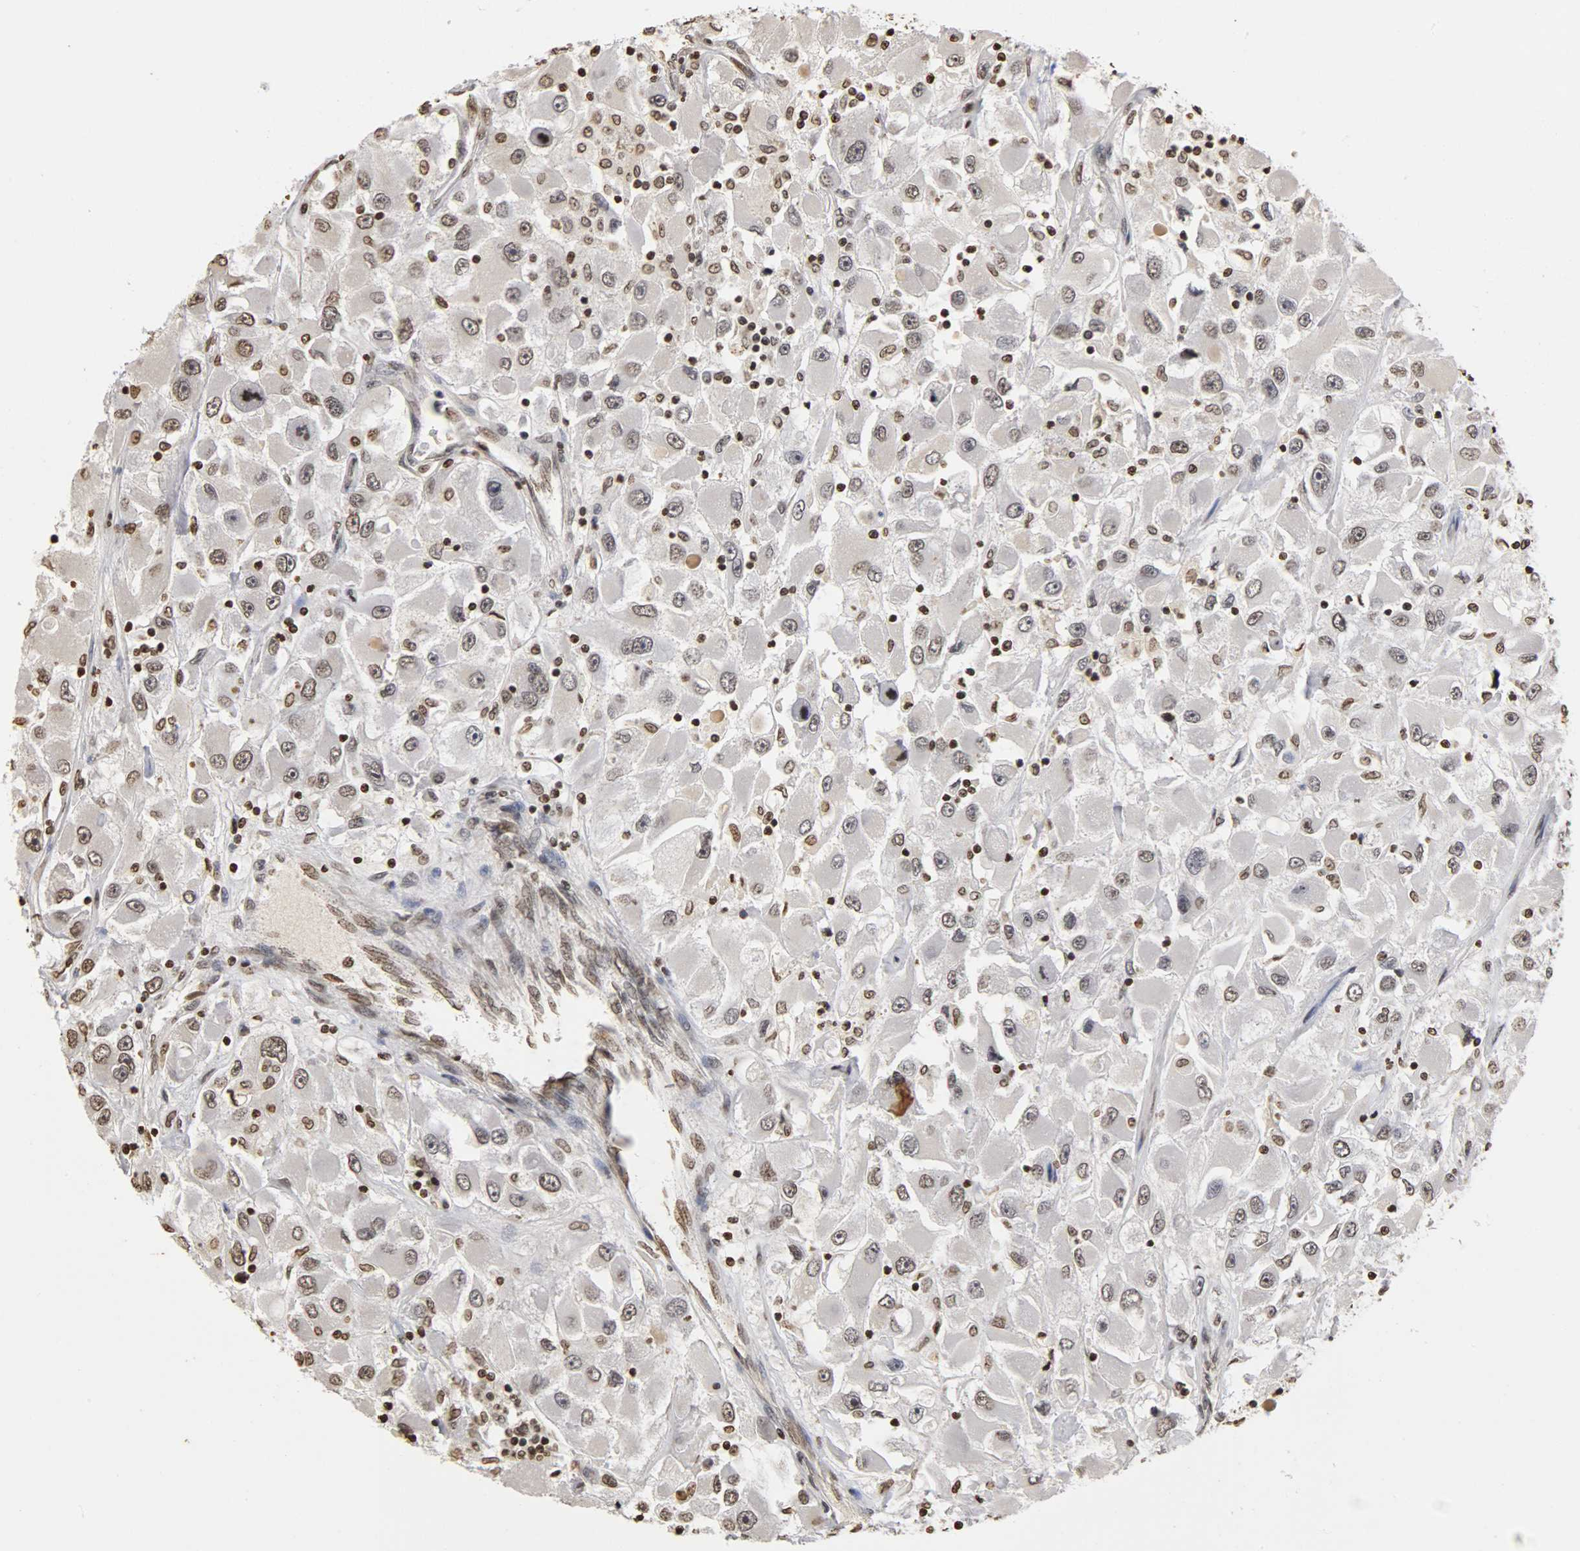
{"staining": {"intensity": "weak", "quantity": "<25%", "location": "nuclear"}, "tissue": "renal cancer", "cell_type": "Tumor cells", "image_type": "cancer", "snomed": [{"axis": "morphology", "description": "Adenocarcinoma, NOS"}, {"axis": "topography", "description": "Kidney"}], "caption": "A micrograph of human renal cancer (adenocarcinoma) is negative for staining in tumor cells. (Stains: DAB (3,3'-diaminobenzidine) immunohistochemistry with hematoxylin counter stain, Microscopy: brightfield microscopy at high magnification).", "gene": "ERCC2", "patient": {"sex": "female", "age": 52}}